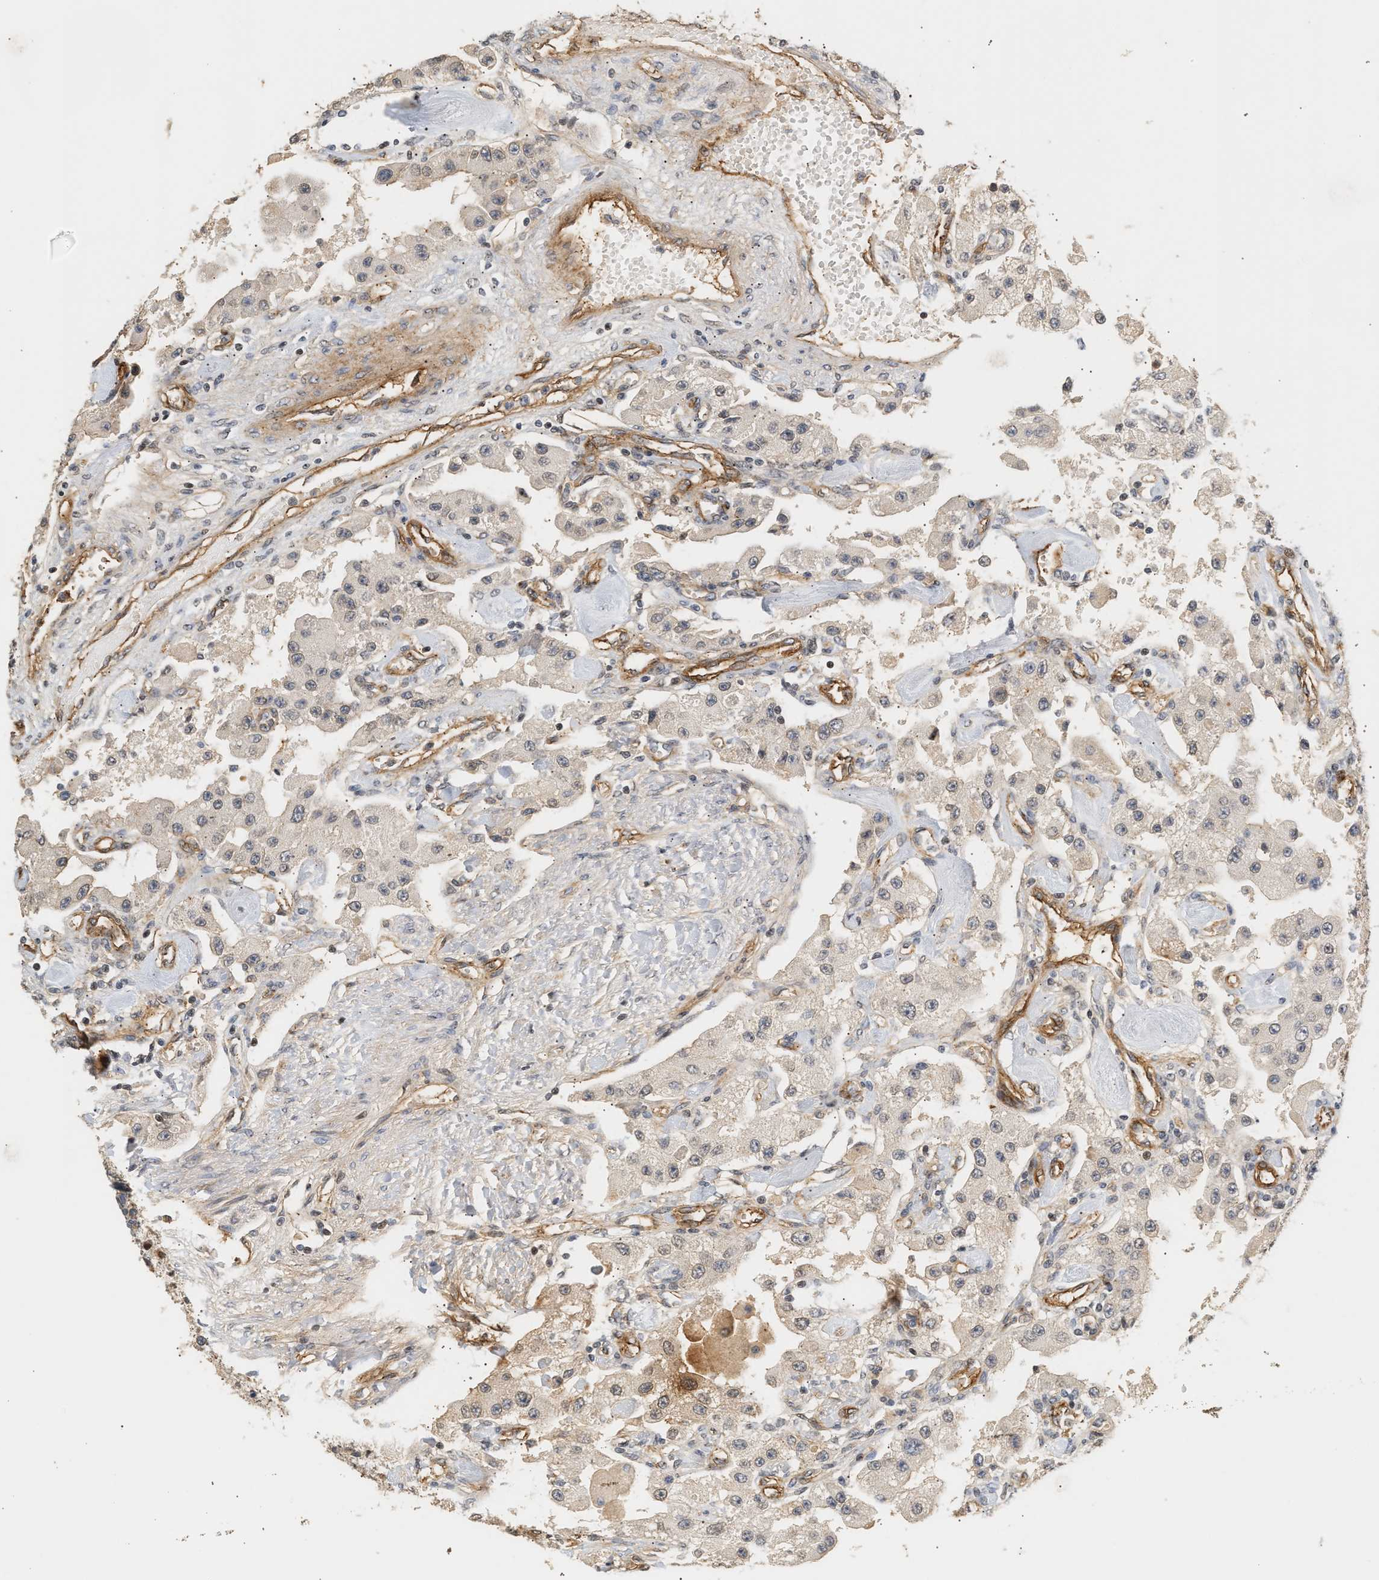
{"staining": {"intensity": "negative", "quantity": "none", "location": "none"}, "tissue": "carcinoid", "cell_type": "Tumor cells", "image_type": "cancer", "snomed": [{"axis": "morphology", "description": "Carcinoid, malignant, NOS"}, {"axis": "topography", "description": "Pancreas"}], "caption": "IHC histopathology image of neoplastic tissue: carcinoid stained with DAB (3,3'-diaminobenzidine) displays no significant protein positivity in tumor cells. (DAB immunohistochemistry with hematoxylin counter stain).", "gene": "PLXND1", "patient": {"sex": "male", "age": 41}}